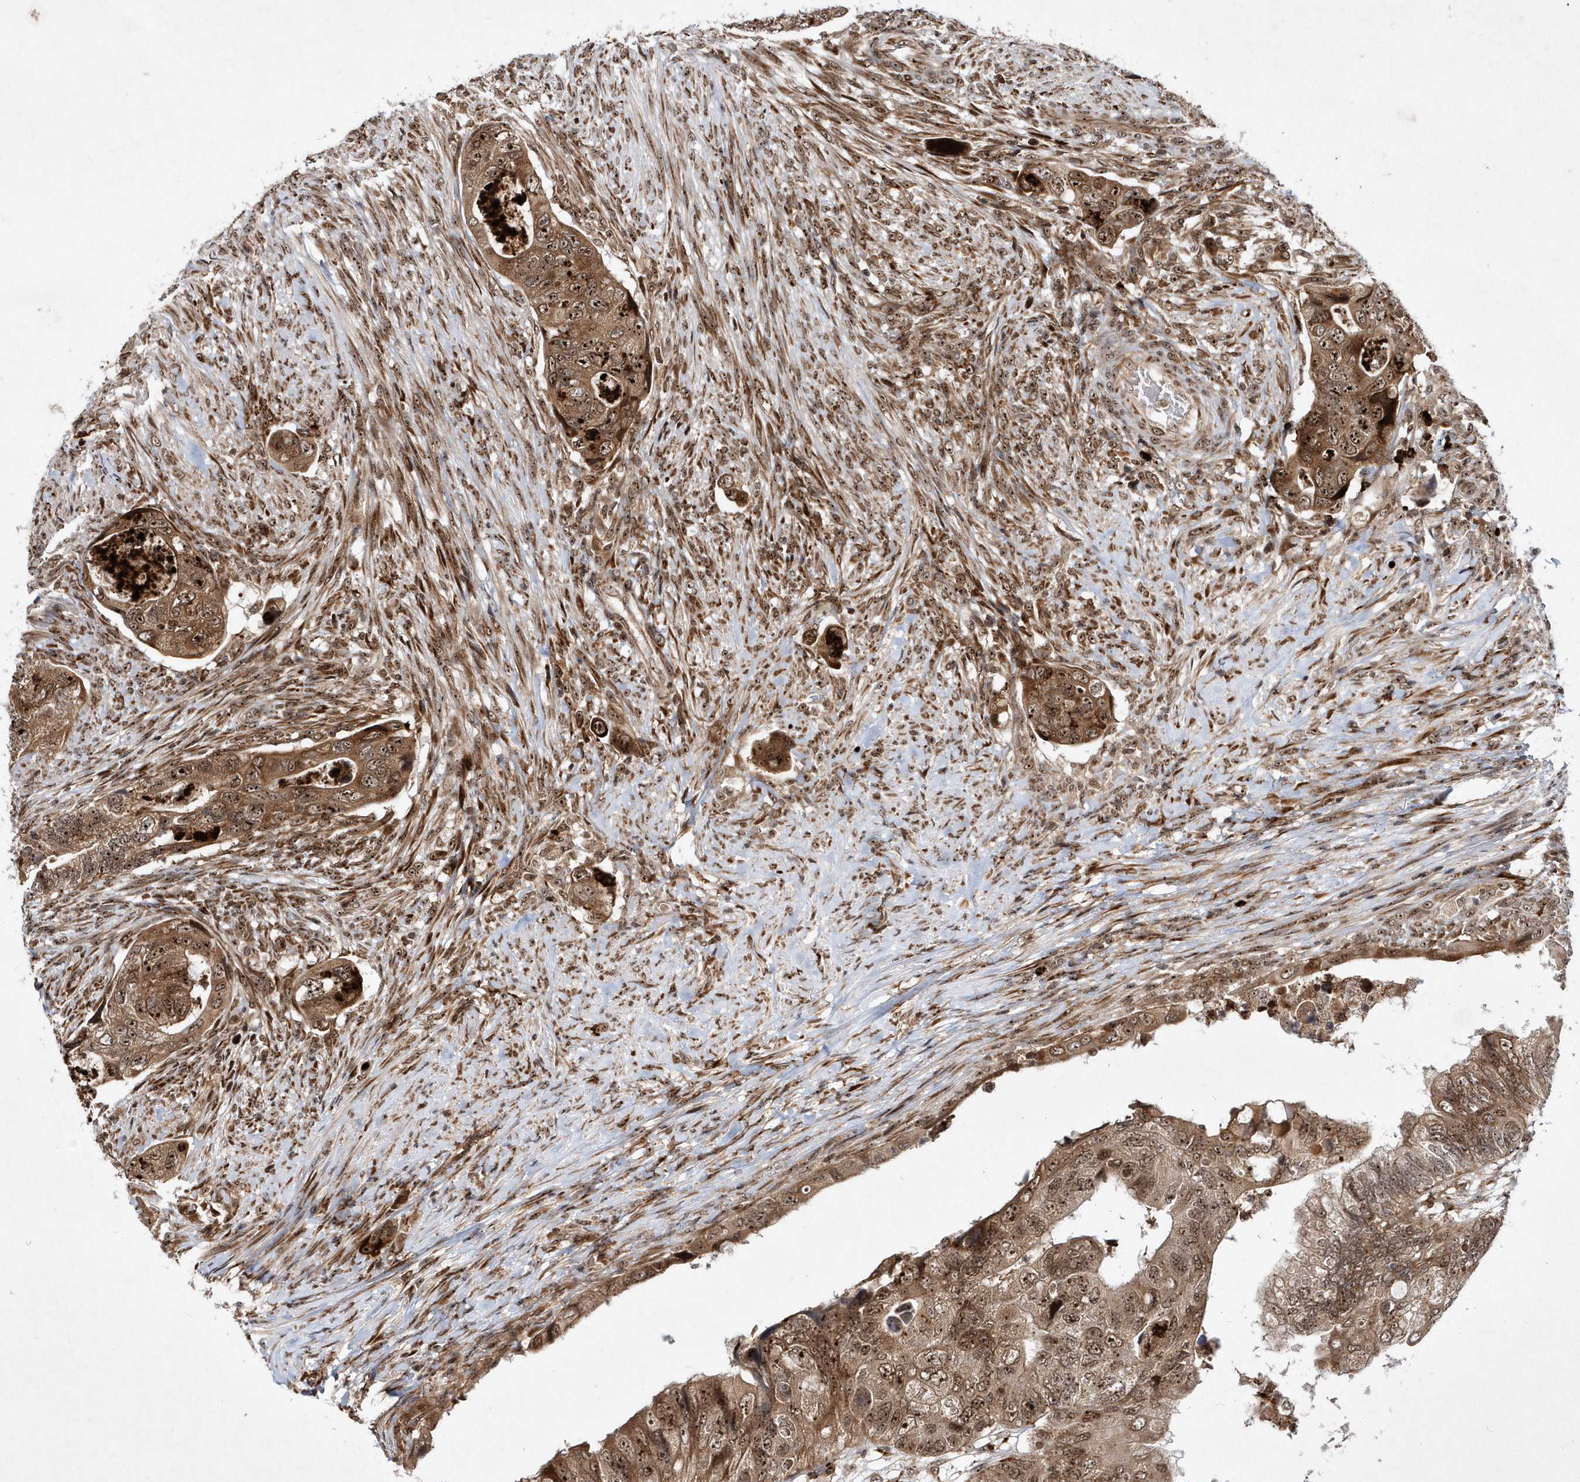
{"staining": {"intensity": "strong", "quantity": ">75%", "location": "cytoplasmic/membranous,nuclear"}, "tissue": "colorectal cancer", "cell_type": "Tumor cells", "image_type": "cancer", "snomed": [{"axis": "morphology", "description": "Adenocarcinoma, NOS"}, {"axis": "topography", "description": "Rectum"}], "caption": "About >75% of tumor cells in adenocarcinoma (colorectal) demonstrate strong cytoplasmic/membranous and nuclear protein expression as visualized by brown immunohistochemical staining.", "gene": "SOWAHB", "patient": {"sex": "male", "age": 63}}